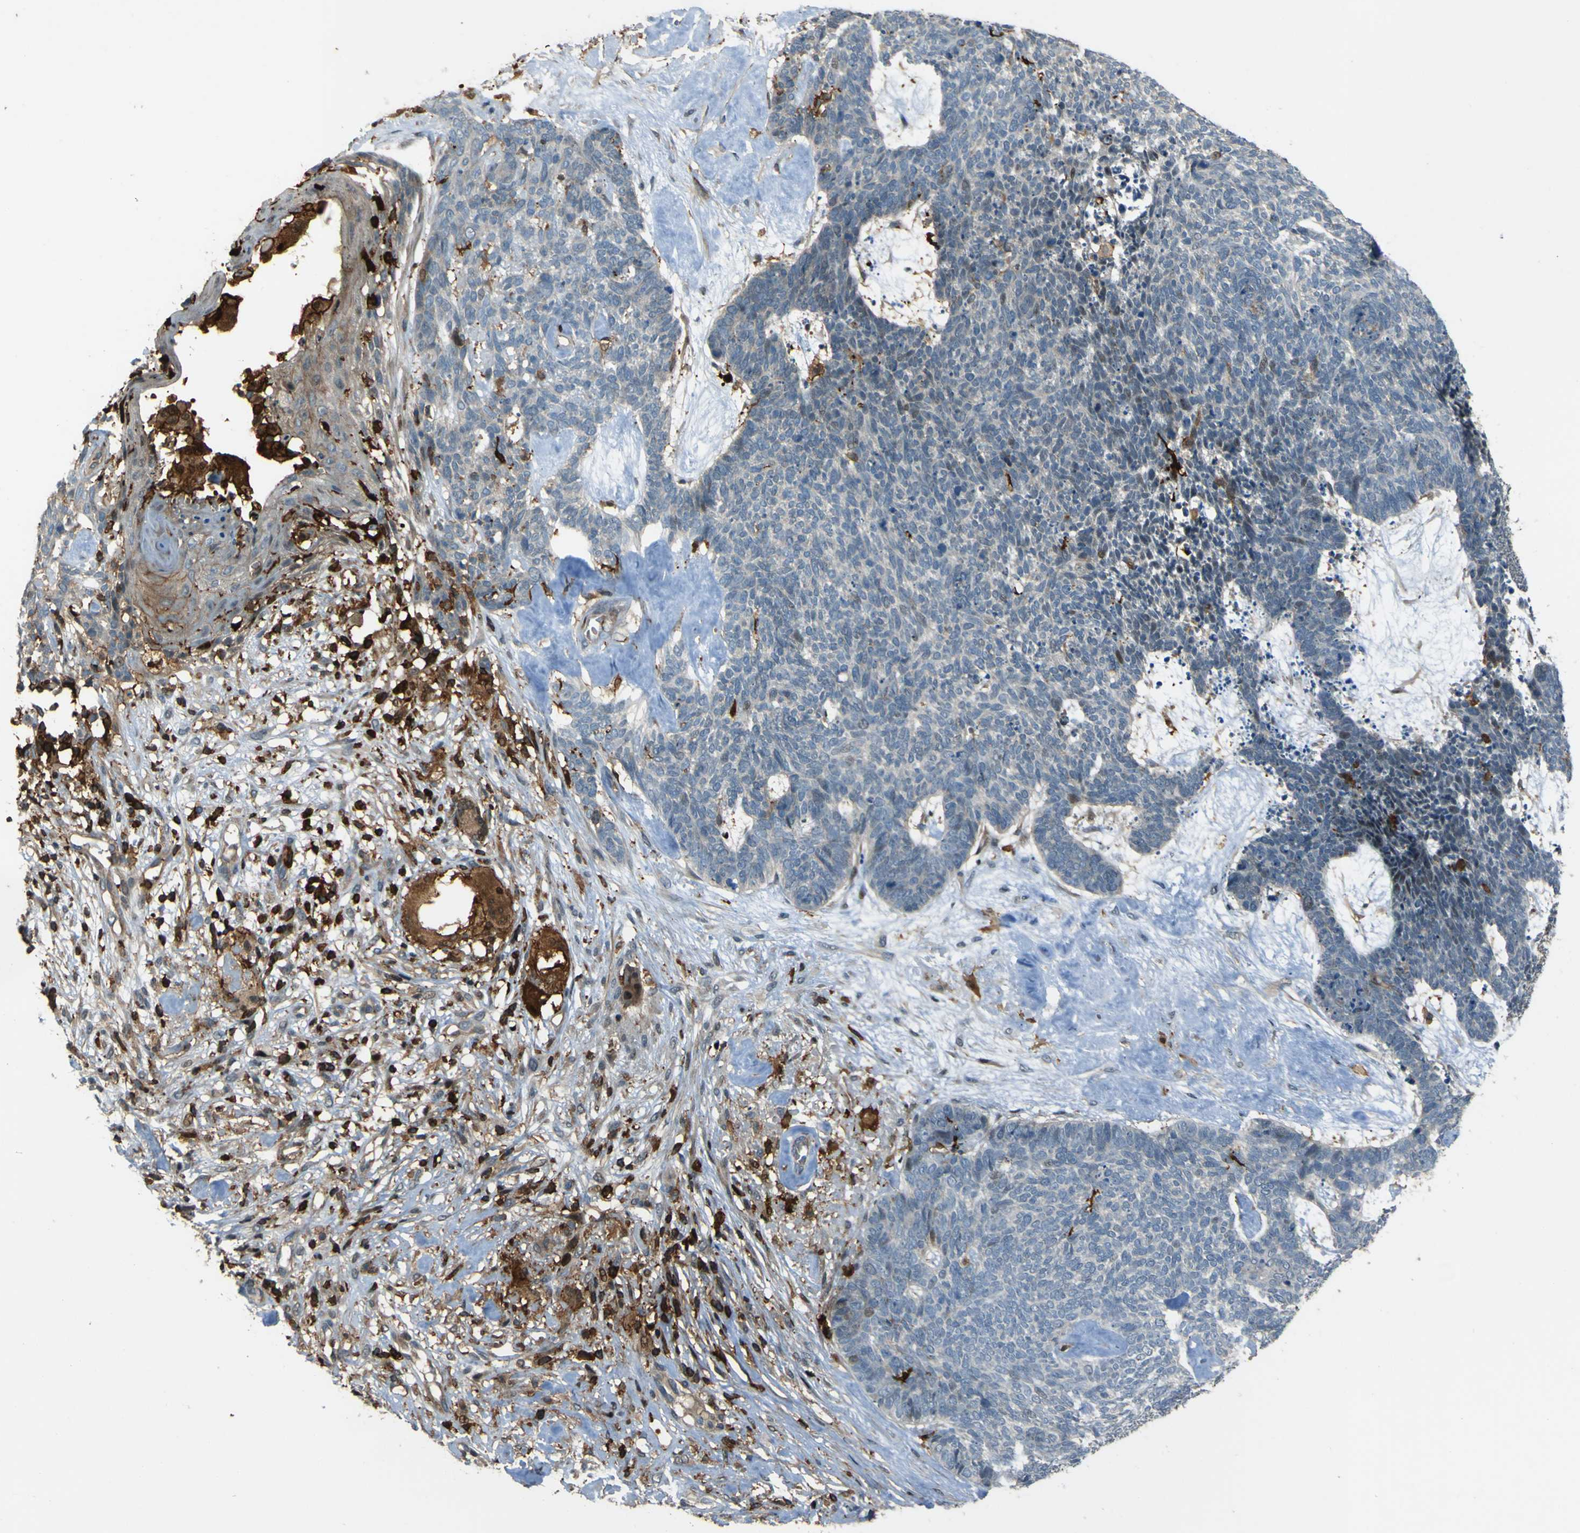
{"staining": {"intensity": "negative", "quantity": "none", "location": "none"}, "tissue": "skin cancer", "cell_type": "Tumor cells", "image_type": "cancer", "snomed": [{"axis": "morphology", "description": "Basal cell carcinoma"}, {"axis": "topography", "description": "Skin"}], "caption": "Tumor cells are negative for protein expression in human basal cell carcinoma (skin).", "gene": "PCDHB5", "patient": {"sex": "female", "age": 84}}